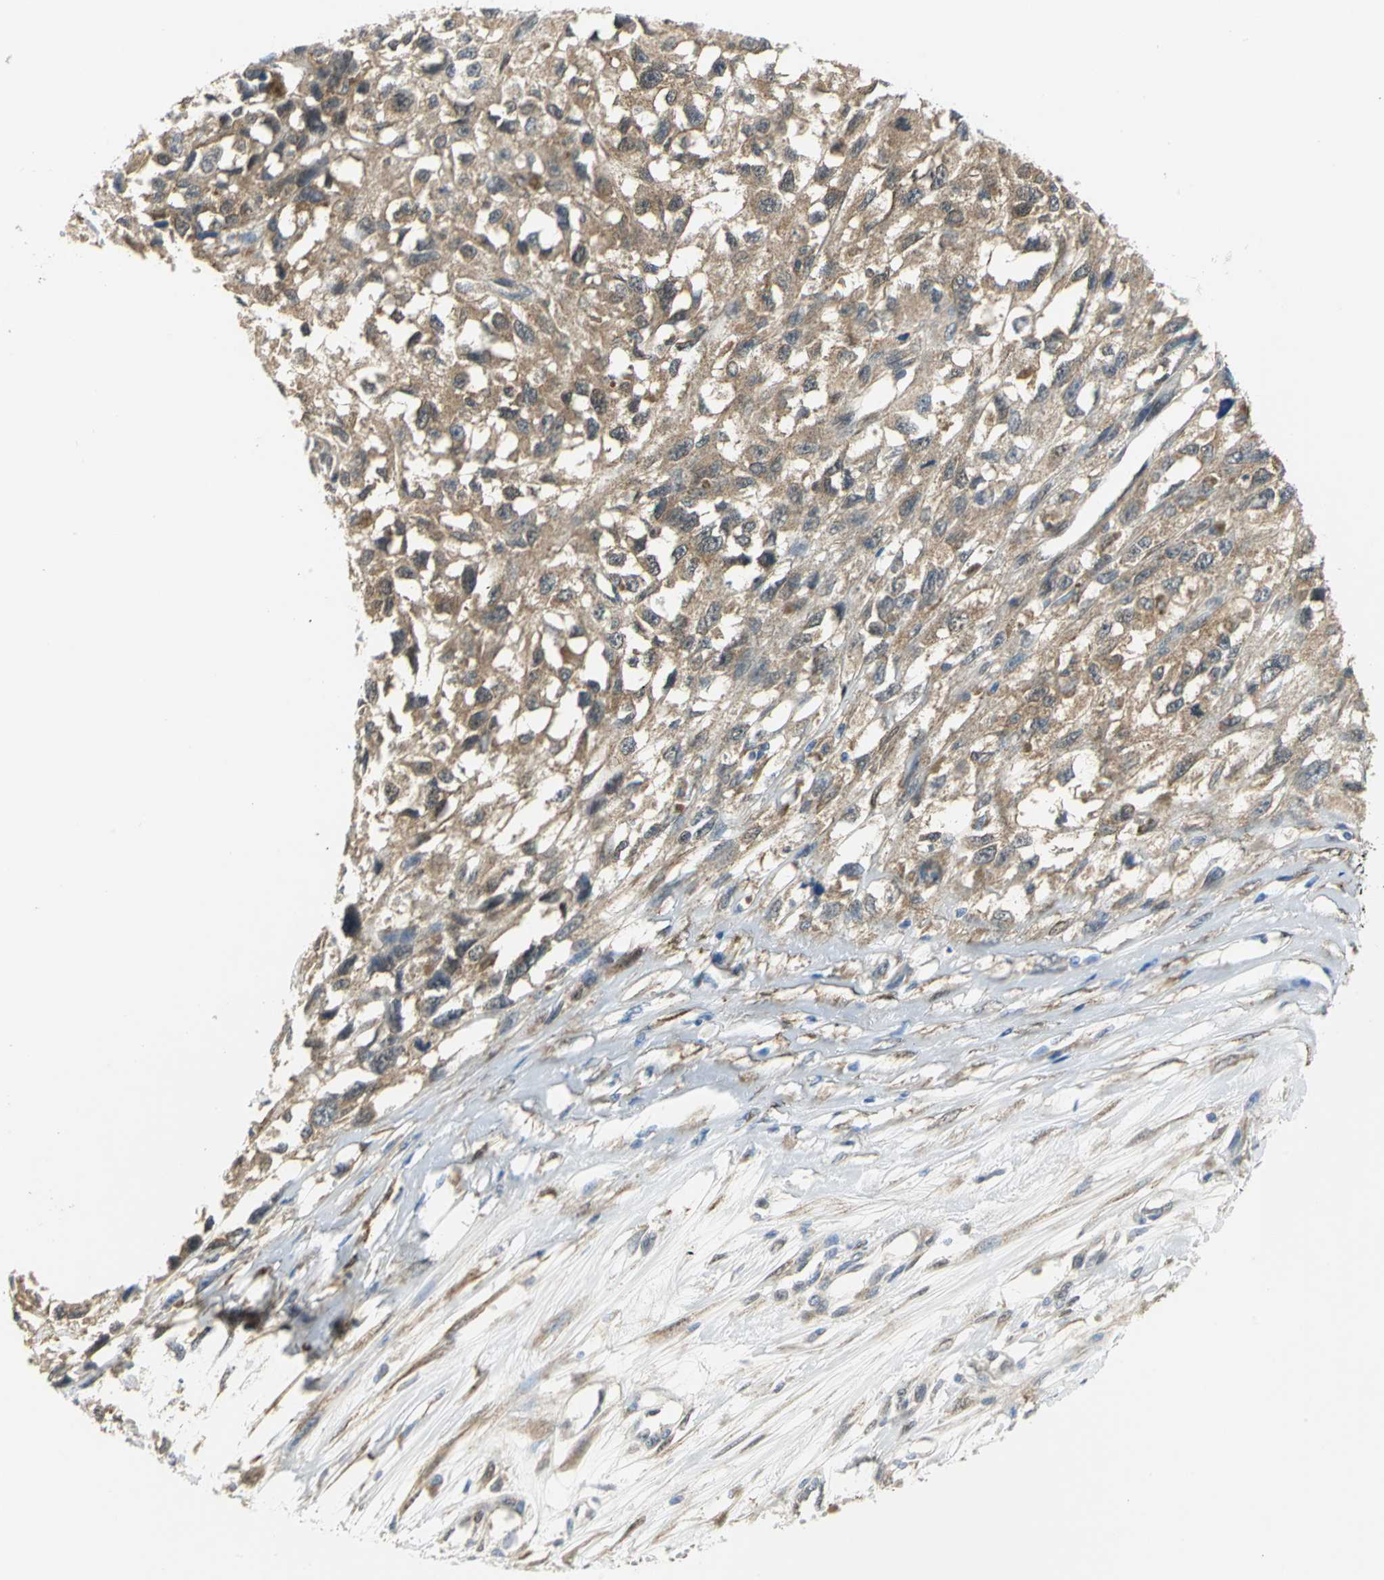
{"staining": {"intensity": "moderate", "quantity": ">75%", "location": "cytoplasmic/membranous"}, "tissue": "melanoma", "cell_type": "Tumor cells", "image_type": "cancer", "snomed": [{"axis": "morphology", "description": "Malignant melanoma, Metastatic site"}, {"axis": "topography", "description": "Lymph node"}], "caption": "A brown stain shows moderate cytoplasmic/membranous expression of a protein in malignant melanoma (metastatic site) tumor cells.", "gene": "PGM3", "patient": {"sex": "male", "age": 59}}